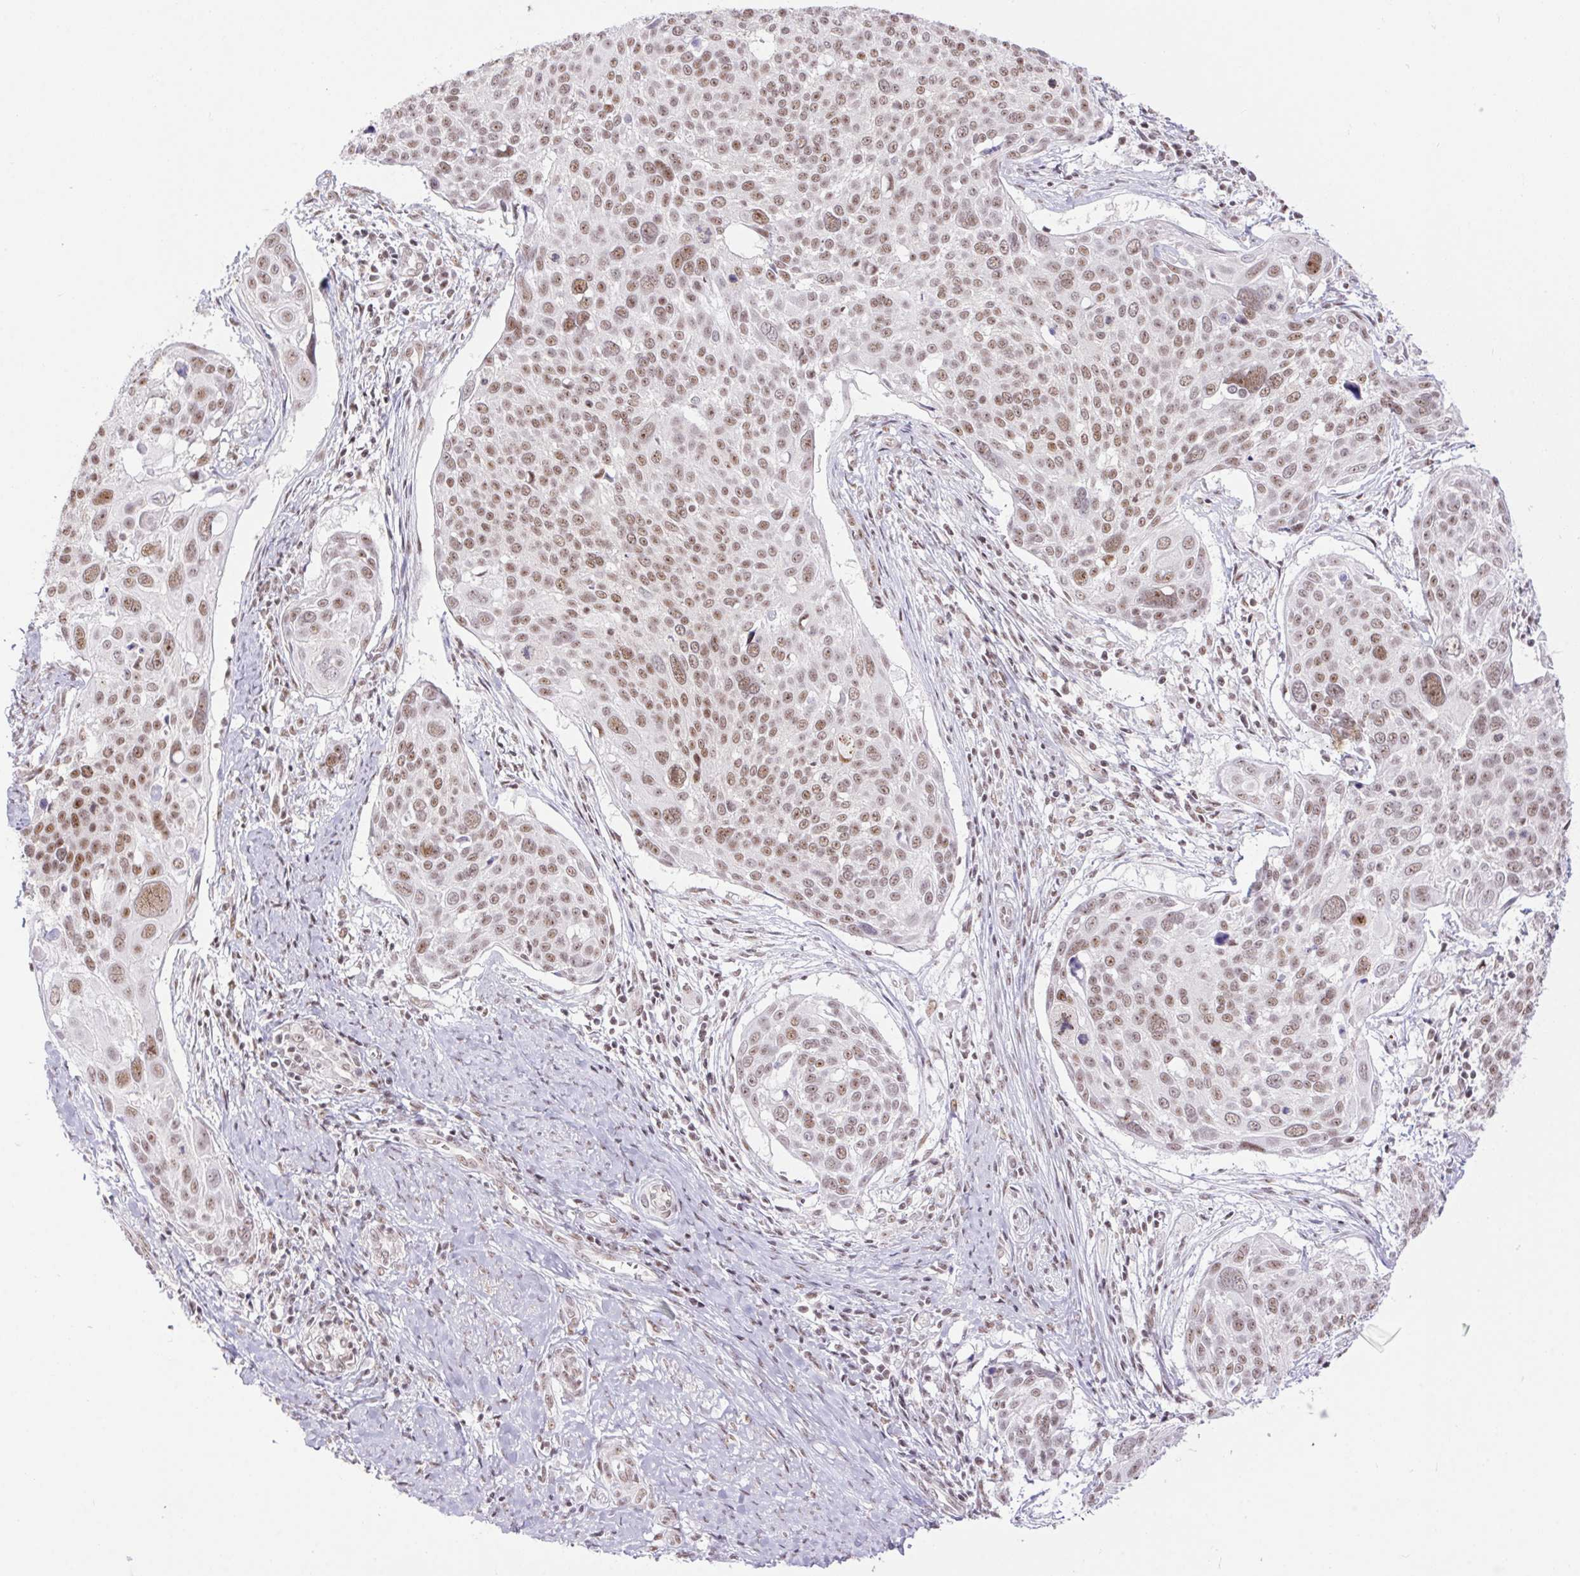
{"staining": {"intensity": "moderate", "quantity": ">75%", "location": "nuclear"}, "tissue": "cervical cancer", "cell_type": "Tumor cells", "image_type": "cancer", "snomed": [{"axis": "morphology", "description": "Squamous cell carcinoma, NOS"}, {"axis": "topography", "description": "Cervix"}], "caption": "Cervical squamous cell carcinoma was stained to show a protein in brown. There is medium levels of moderate nuclear staining in approximately >75% of tumor cells.", "gene": "DDX17", "patient": {"sex": "female", "age": 39}}